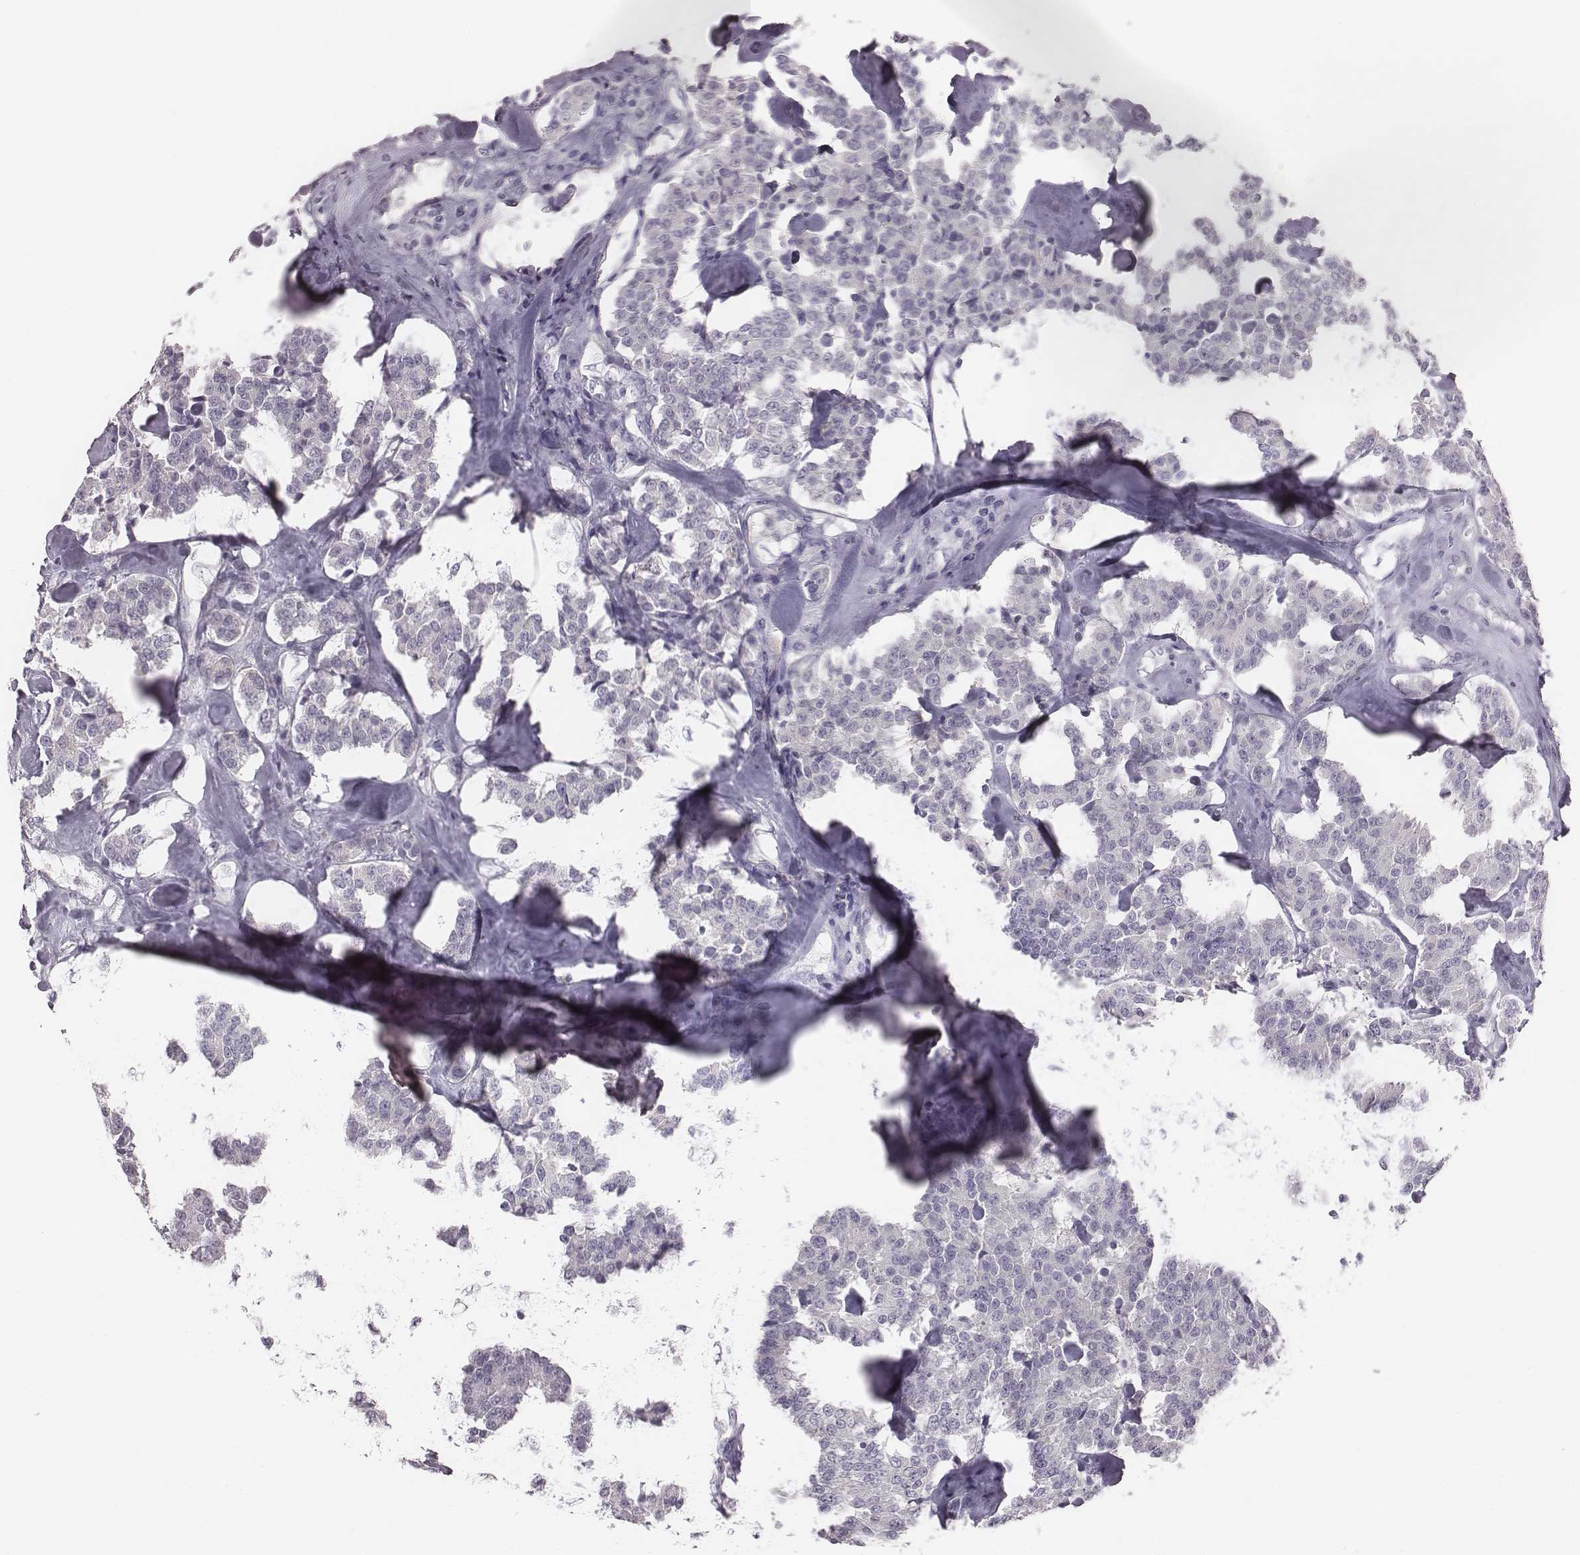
{"staining": {"intensity": "negative", "quantity": "none", "location": "none"}, "tissue": "carcinoid", "cell_type": "Tumor cells", "image_type": "cancer", "snomed": [{"axis": "morphology", "description": "Carcinoid, malignant, NOS"}, {"axis": "topography", "description": "Pancreas"}], "caption": "Immunohistochemistry image of human carcinoid stained for a protein (brown), which demonstrates no positivity in tumor cells.", "gene": "PDE8B", "patient": {"sex": "male", "age": 41}}